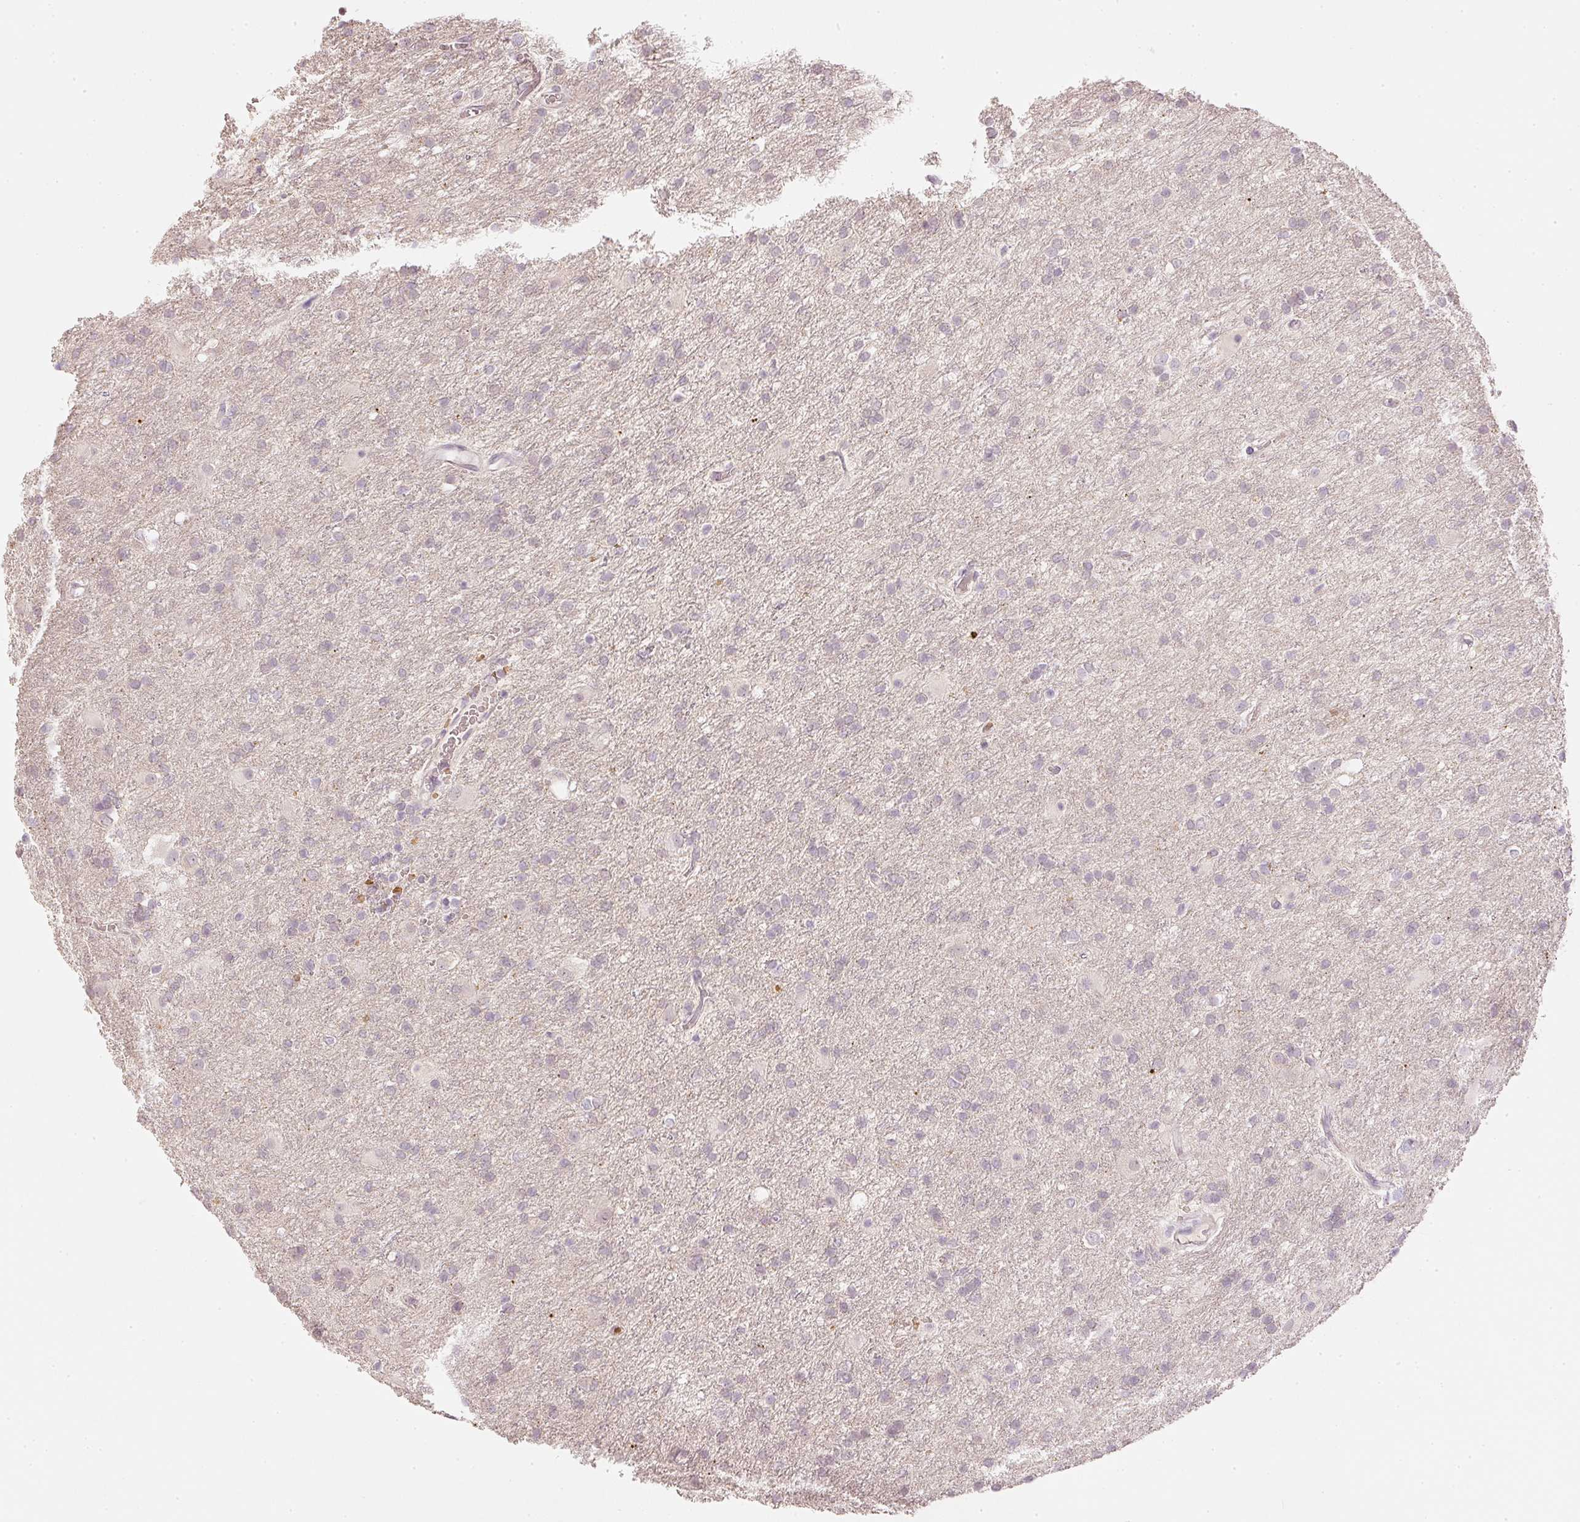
{"staining": {"intensity": "negative", "quantity": "none", "location": "none"}, "tissue": "glioma", "cell_type": "Tumor cells", "image_type": "cancer", "snomed": [{"axis": "morphology", "description": "Glioma, malignant, High grade"}, {"axis": "topography", "description": "Brain"}], "caption": "Tumor cells are negative for brown protein staining in glioma.", "gene": "GZMA", "patient": {"sex": "female", "age": 50}}